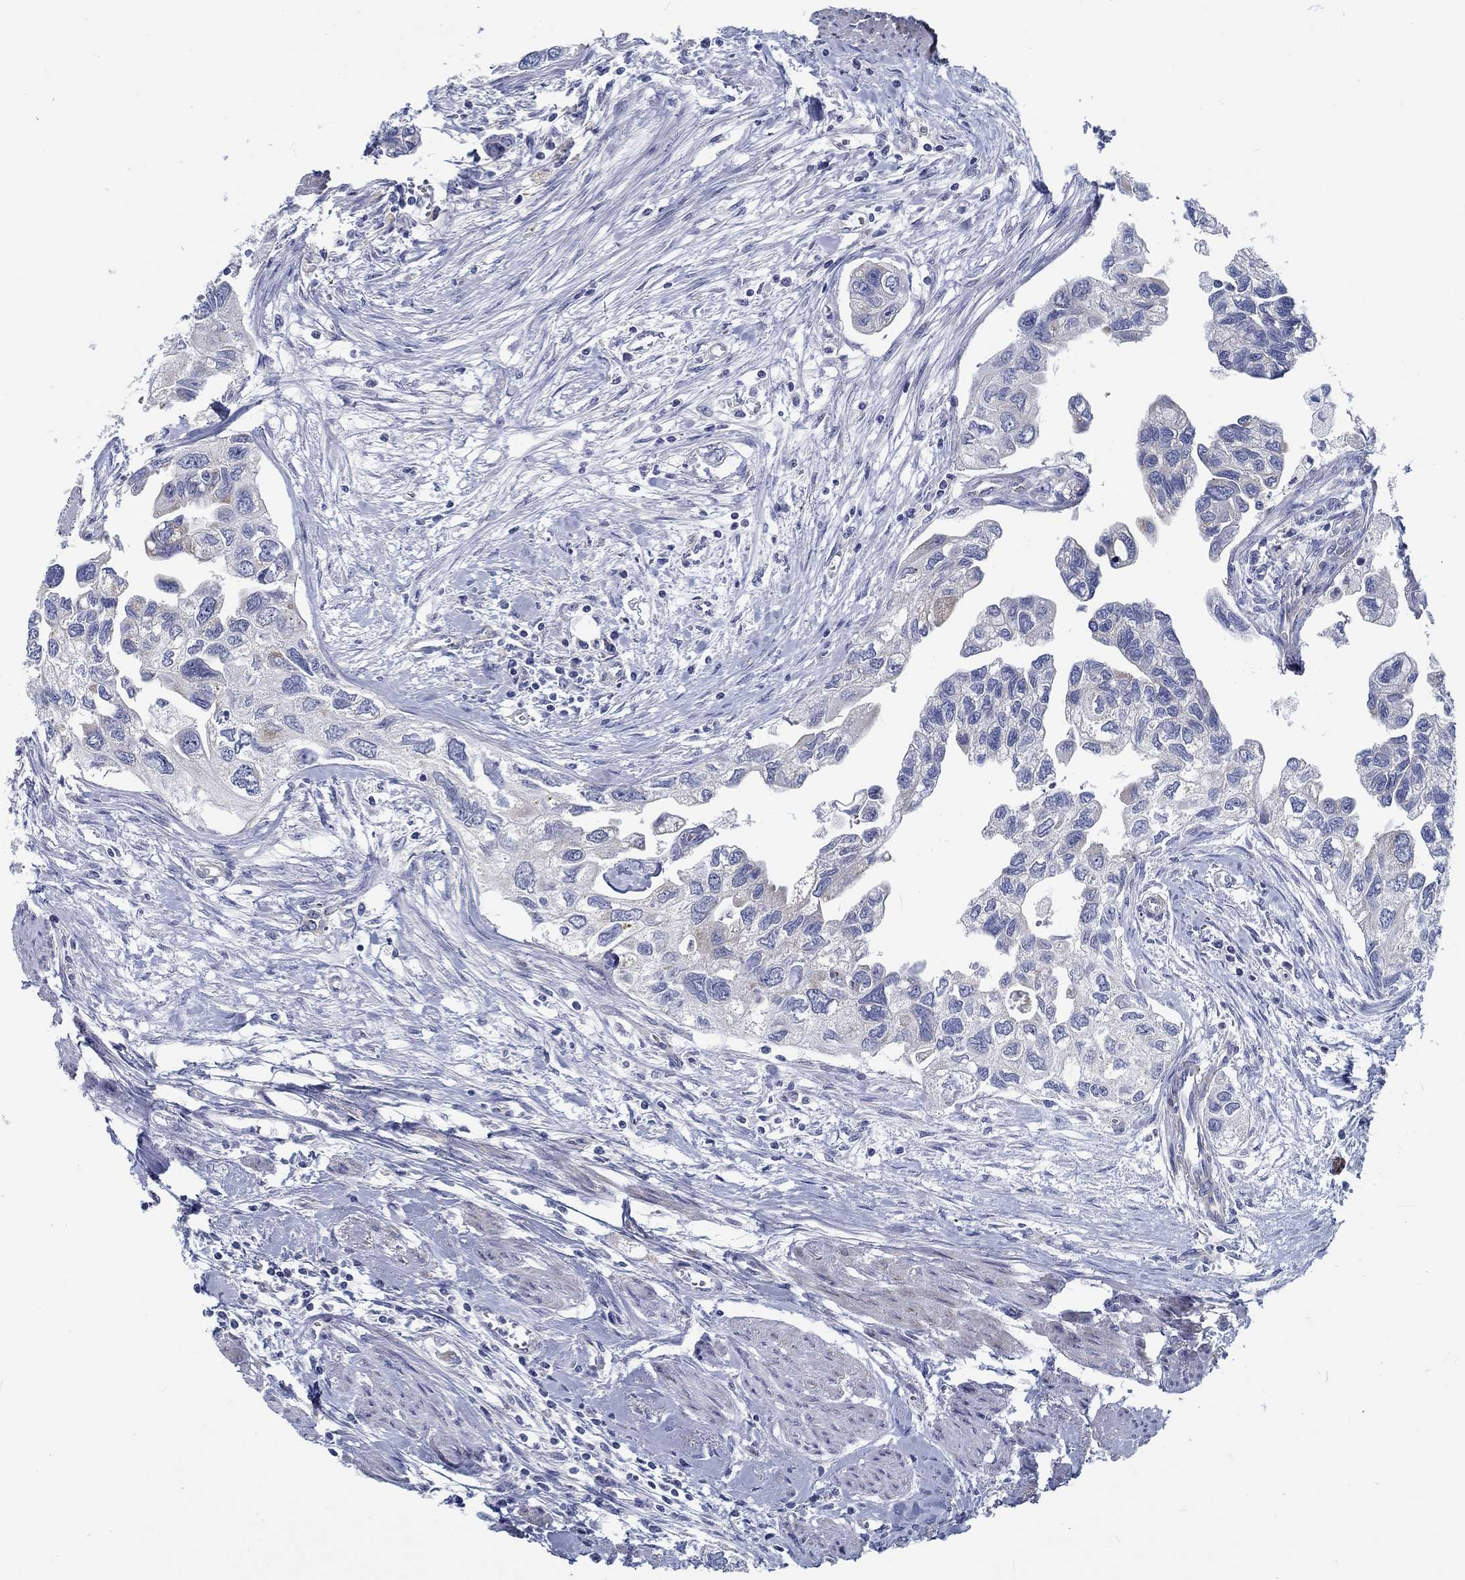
{"staining": {"intensity": "negative", "quantity": "none", "location": "none"}, "tissue": "urothelial cancer", "cell_type": "Tumor cells", "image_type": "cancer", "snomed": [{"axis": "morphology", "description": "Urothelial carcinoma, High grade"}, {"axis": "topography", "description": "Urinary bladder"}], "caption": "A micrograph of urothelial cancer stained for a protein exhibits no brown staining in tumor cells.", "gene": "MYBPC1", "patient": {"sex": "male", "age": 59}}